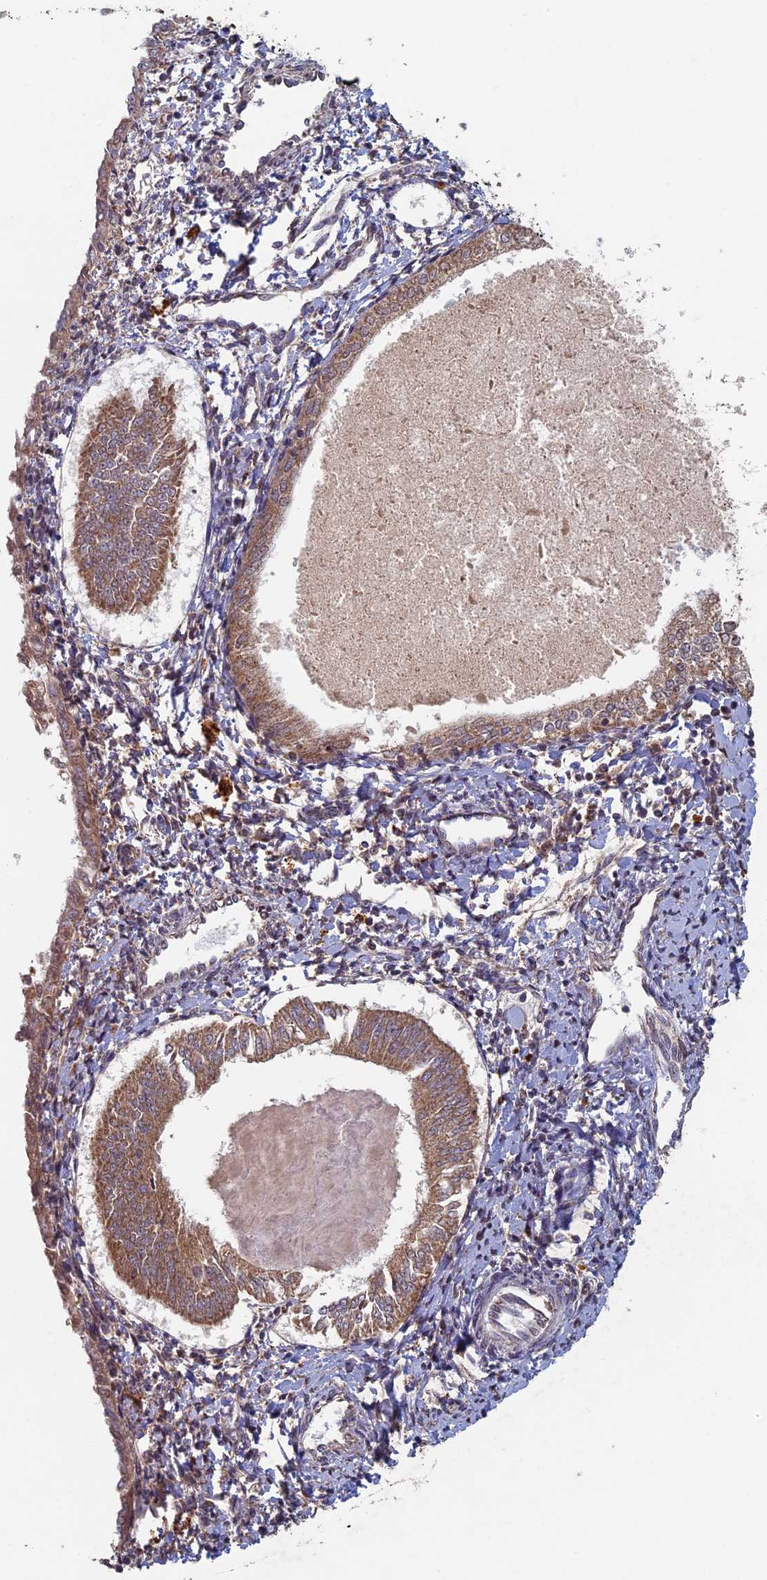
{"staining": {"intensity": "moderate", "quantity": ">75%", "location": "cytoplasmic/membranous"}, "tissue": "endometrial cancer", "cell_type": "Tumor cells", "image_type": "cancer", "snomed": [{"axis": "morphology", "description": "Adenocarcinoma, NOS"}, {"axis": "topography", "description": "Endometrium"}], "caption": "Immunohistochemistry image of neoplastic tissue: human adenocarcinoma (endometrial) stained using immunohistochemistry (IHC) reveals medium levels of moderate protein expression localized specifically in the cytoplasmic/membranous of tumor cells, appearing as a cytoplasmic/membranous brown color.", "gene": "RCCD1", "patient": {"sex": "female", "age": 58}}